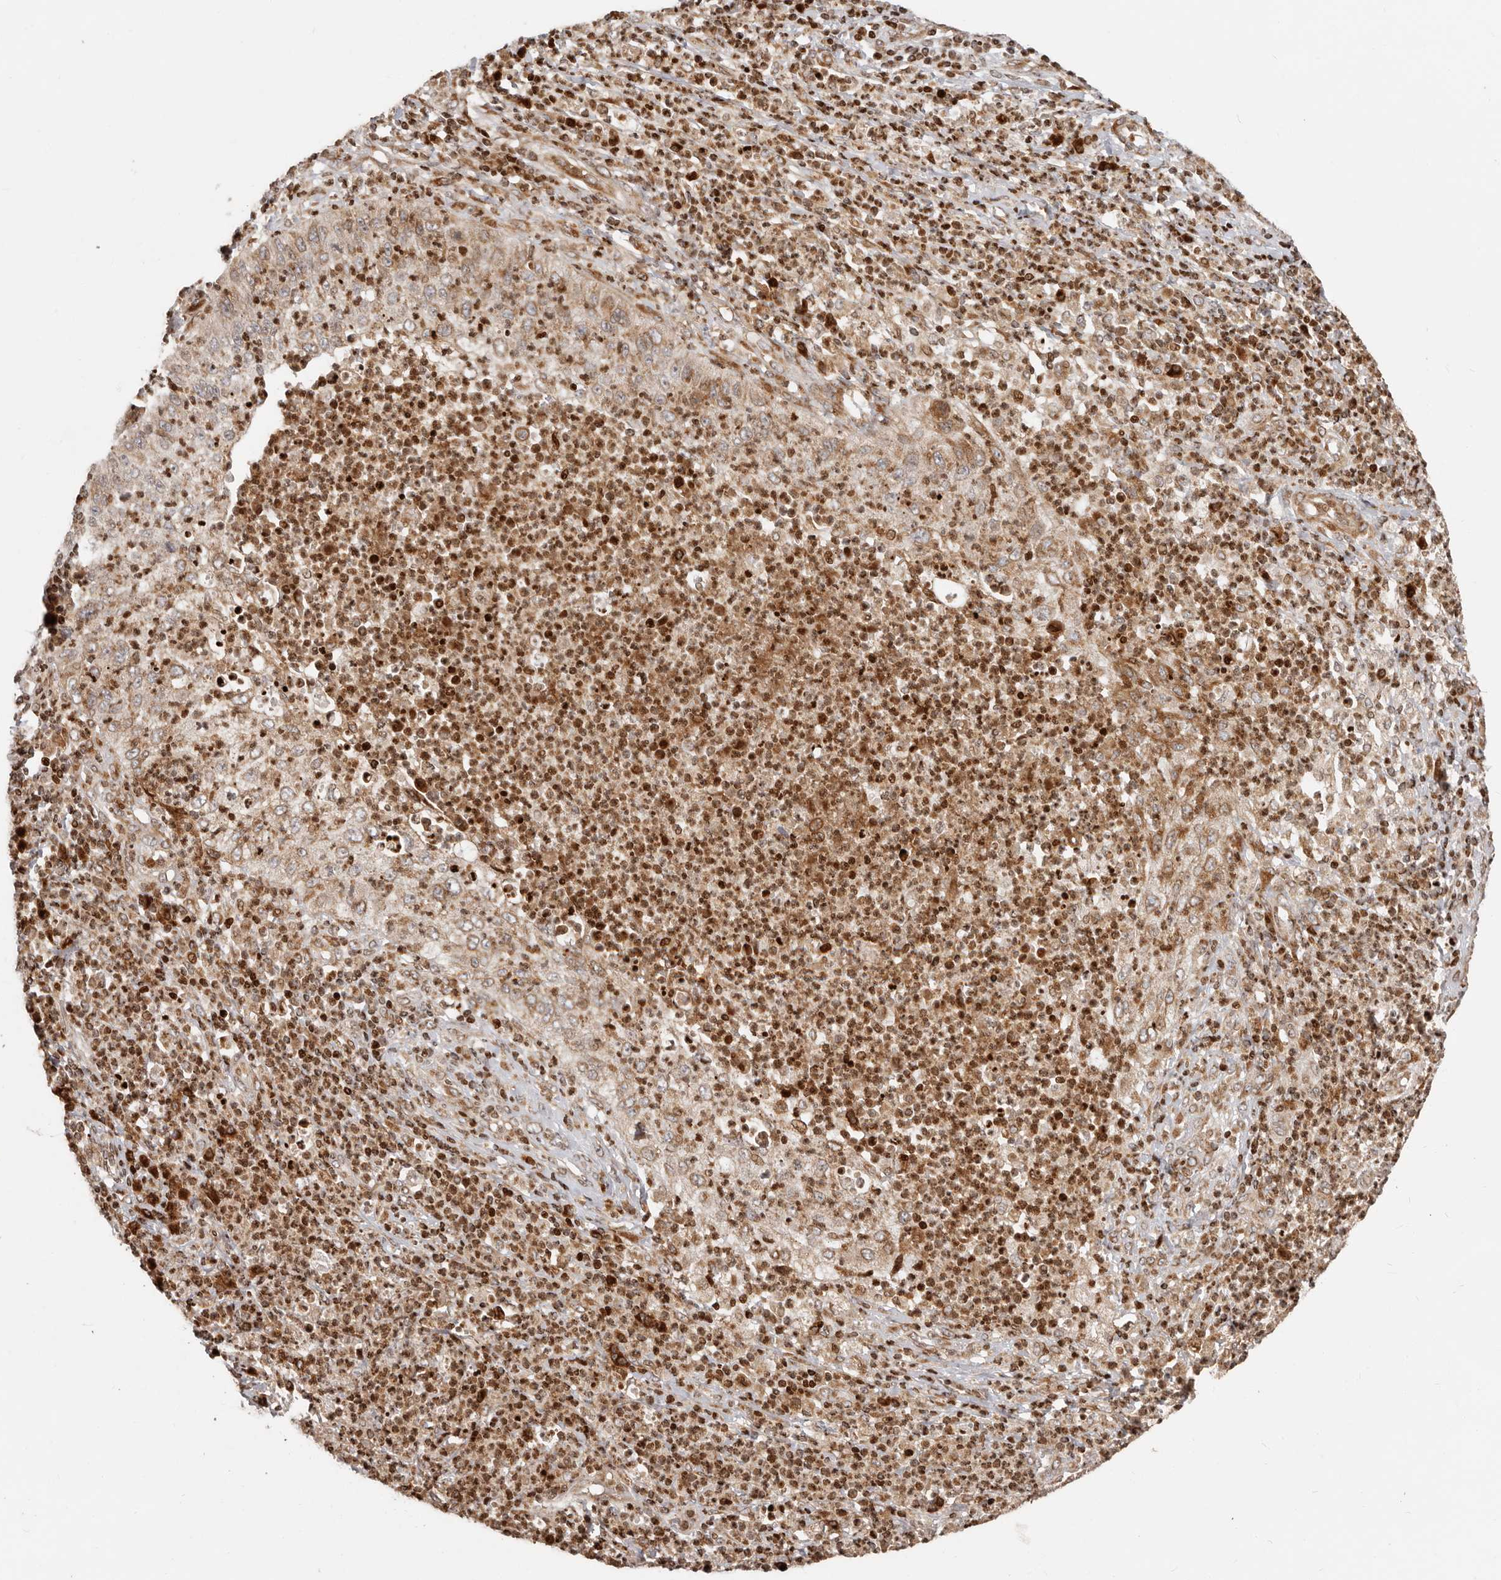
{"staining": {"intensity": "moderate", "quantity": ">75%", "location": "cytoplasmic/membranous"}, "tissue": "cervical cancer", "cell_type": "Tumor cells", "image_type": "cancer", "snomed": [{"axis": "morphology", "description": "Squamous cell carcinoma, NOS"}, {"axis": "topography", "description": "Cervix"}], "caption": "About >75% of tumor cells in cervical cancer (squamous cell carcinoma) demonstrate moderate cytoplasmic/membranous protein expression as visualized by brown immunohistochemical staining.", "gene": "TRIM4", "patient": {"sex": "female", "age": 30}}